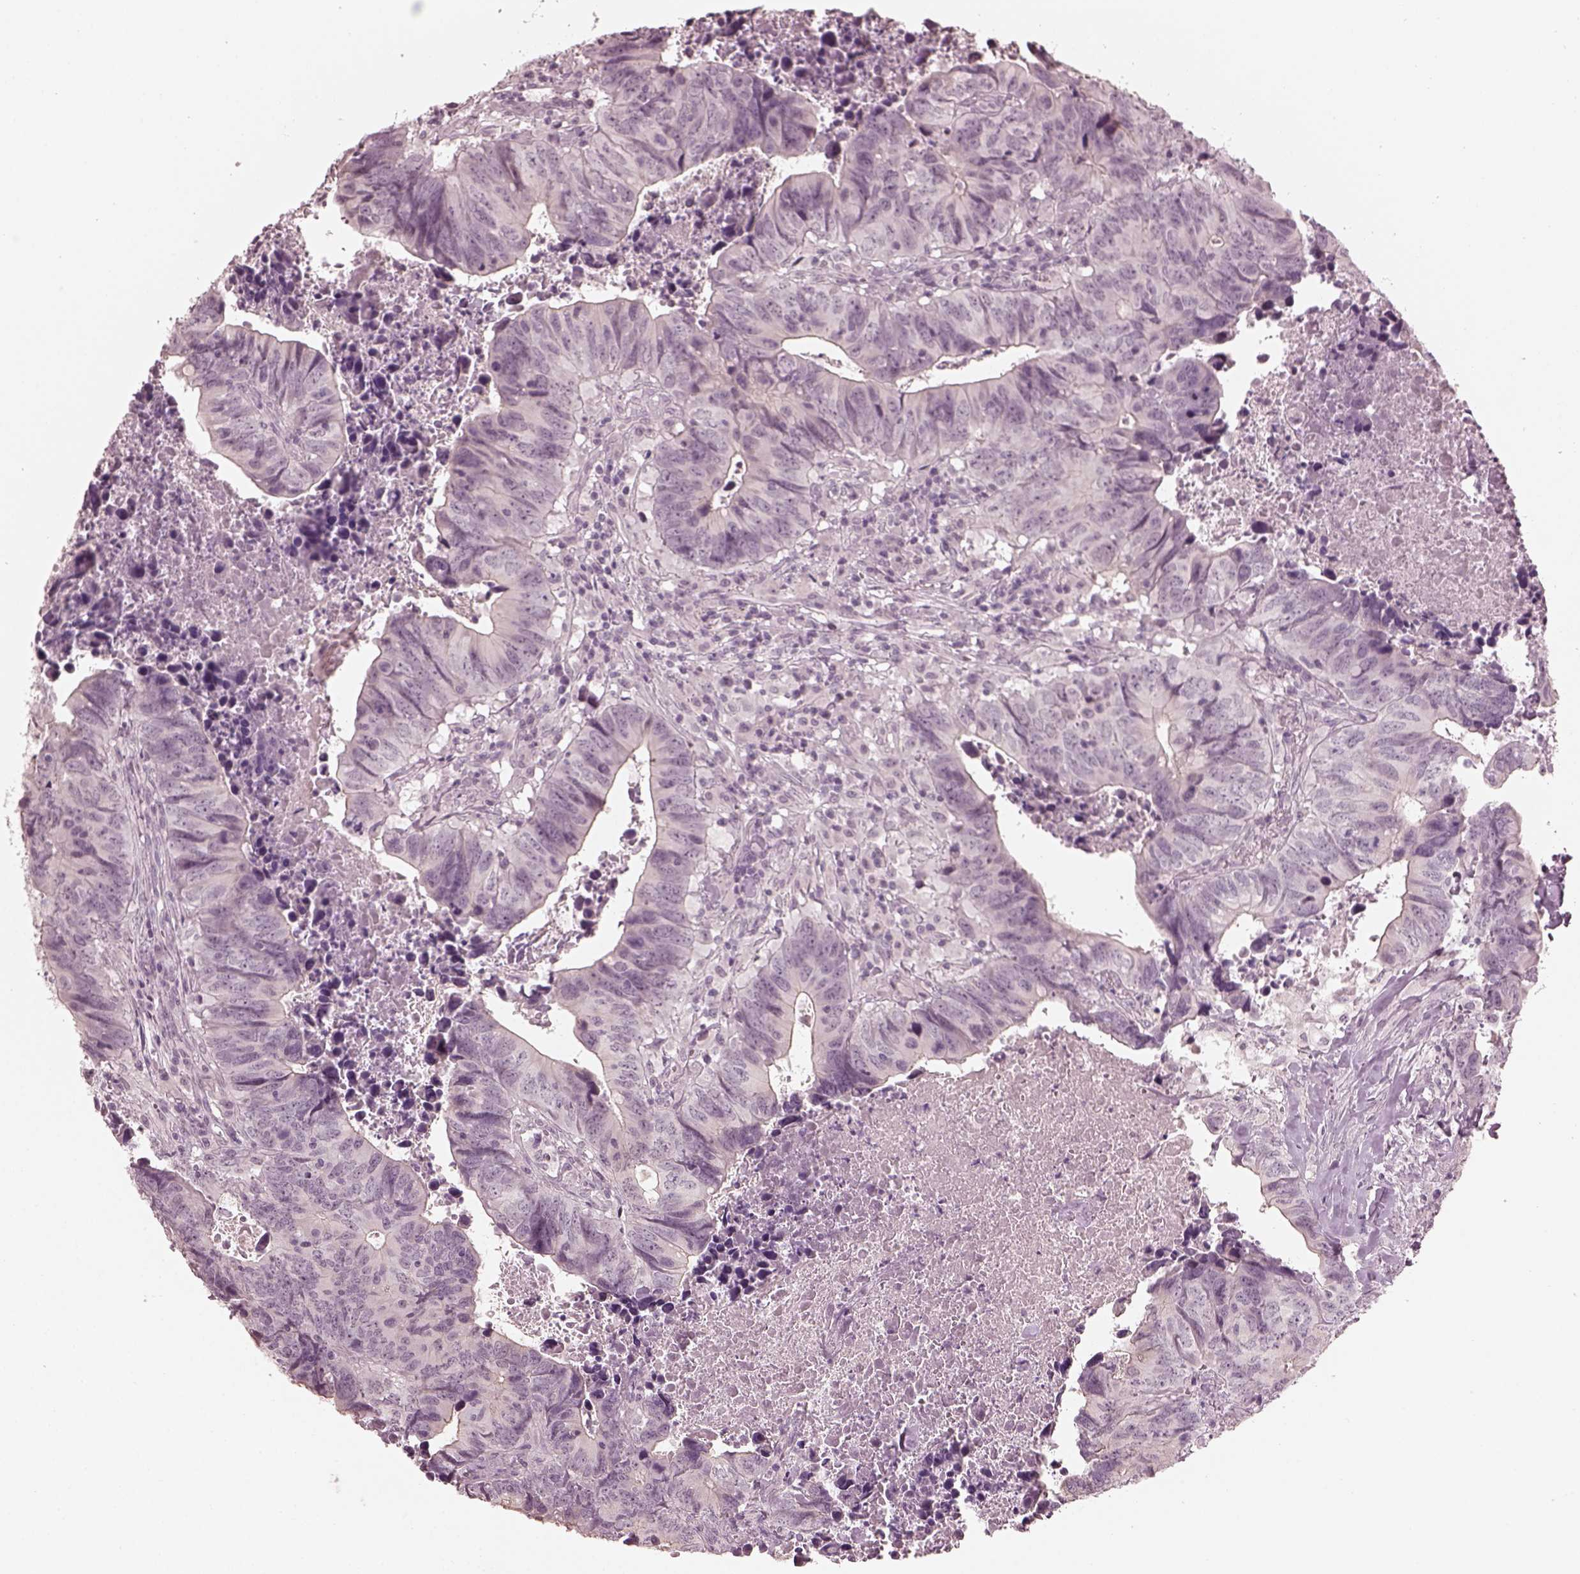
{"staining": {"intensity": "negative", "quantity": "none", "location": "none"}, "tissue": "colorectal cancer", "cell_type": "Tumor cells", "image_type": "cancer", "snomed": [{"axis": "morphology", "description": "Adenocarcinoma, NOS"}, {"axis": "topography", "description": "Colon"}], "caption": "Immunohistochemical staining of human colorectal cancer (adenocarcinoma) demonstrates no significant positivity in tumor cells.", "gene": "OPTC", "patient": {"sex": "female", "age": 82}}